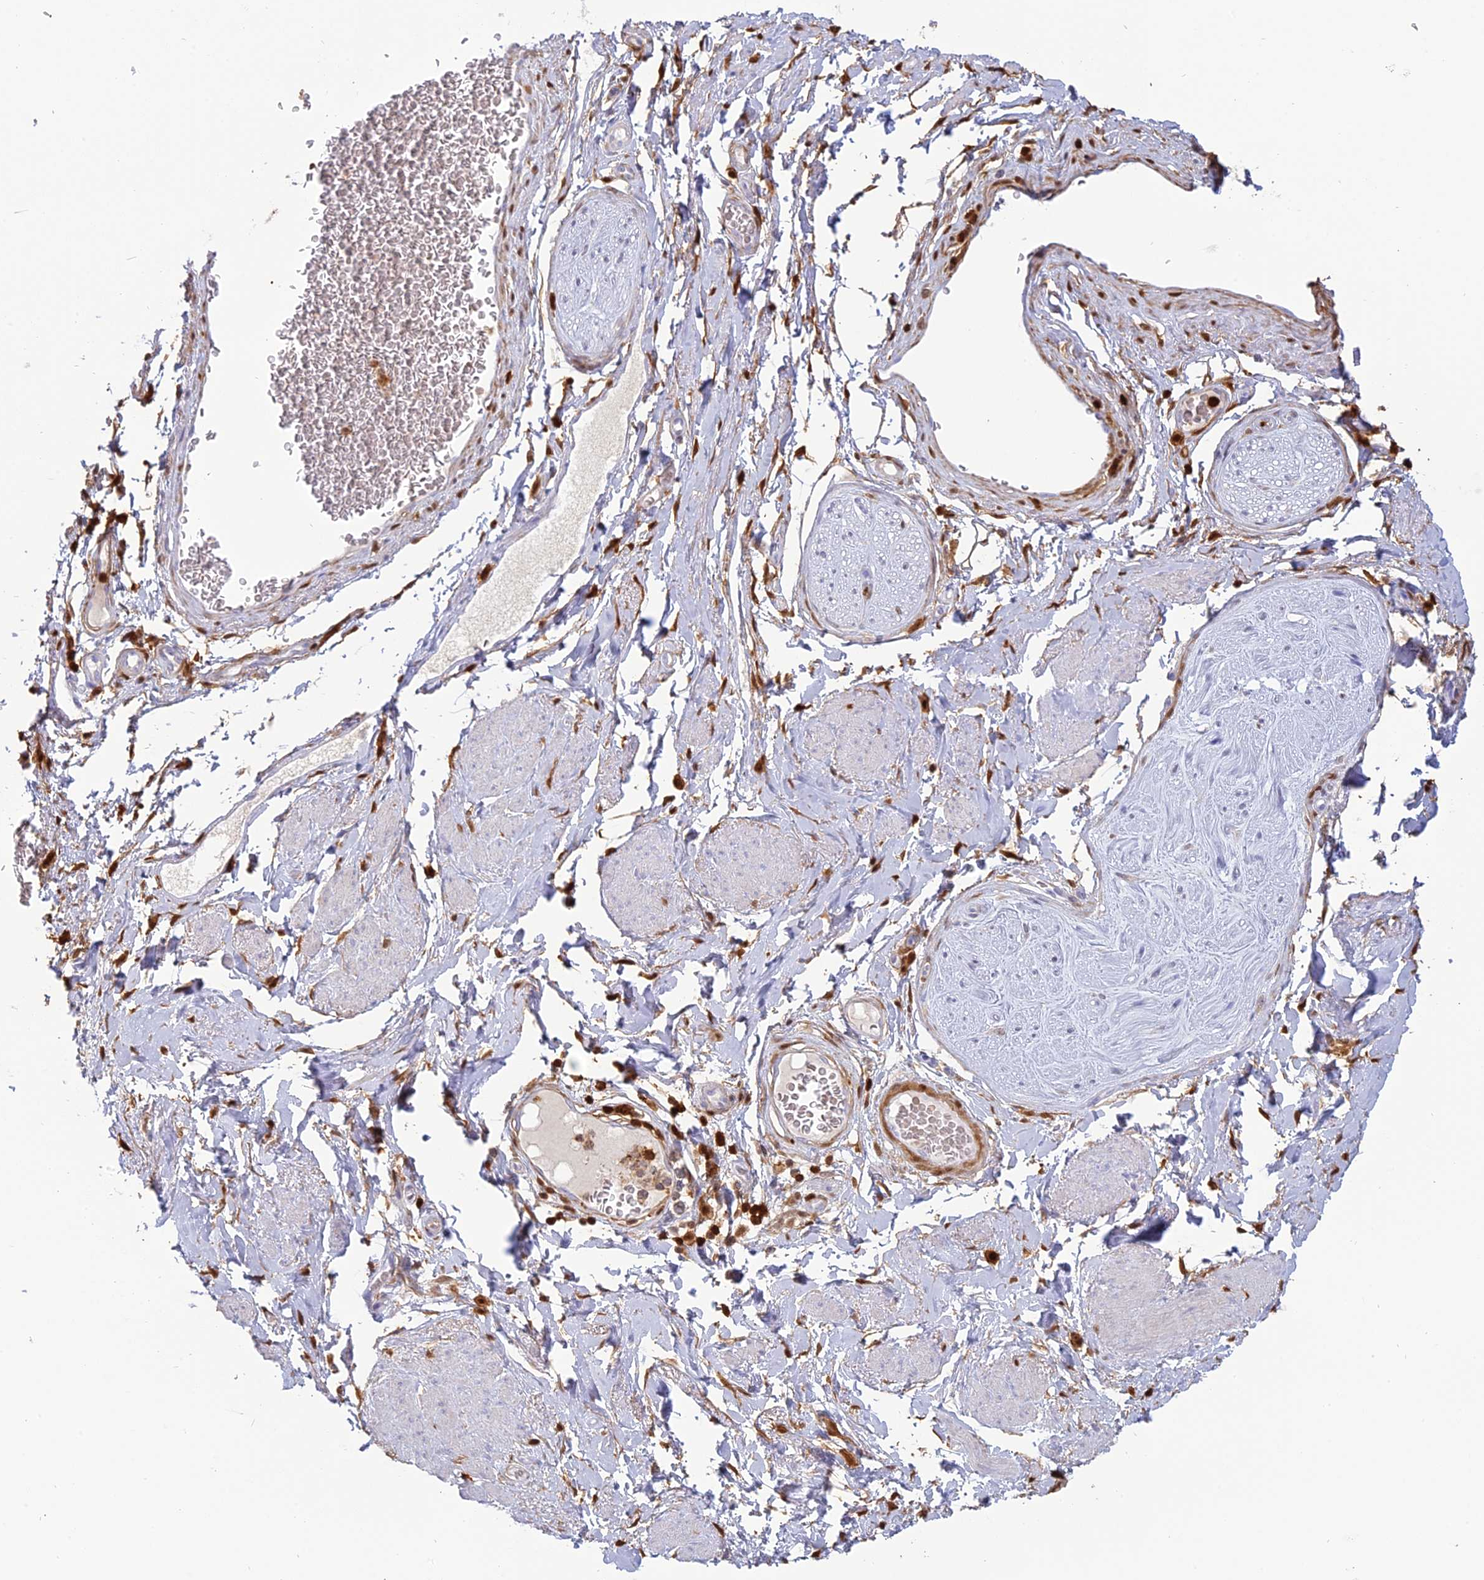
{"staining": {"intensity": "negative", "quantity": "none", "location": "none"}, "tissue": "adipose tissue", "cell_type": "Adipocytes", "image_type": "normal", "snomed": [{"axis": "morphology", "description": "Normal tissue, NOS"}, {"axis": "morphology", "description": "Adenocarcinoma, NOS"}, {"axis": "topography", "description": "Rectum"}, {"axis": "topography", "description": "Vagina"}, {"axis": "topography", "description": "Peripheral nerve tissue"}], "caption": "This is a photomicrograph of immunohistochemistry staining of unremarkable adipose tissue, which shows no positivity in adipocytes.", "gene": "PGBD4", "patient": {"sex": "female", "age": 71}}